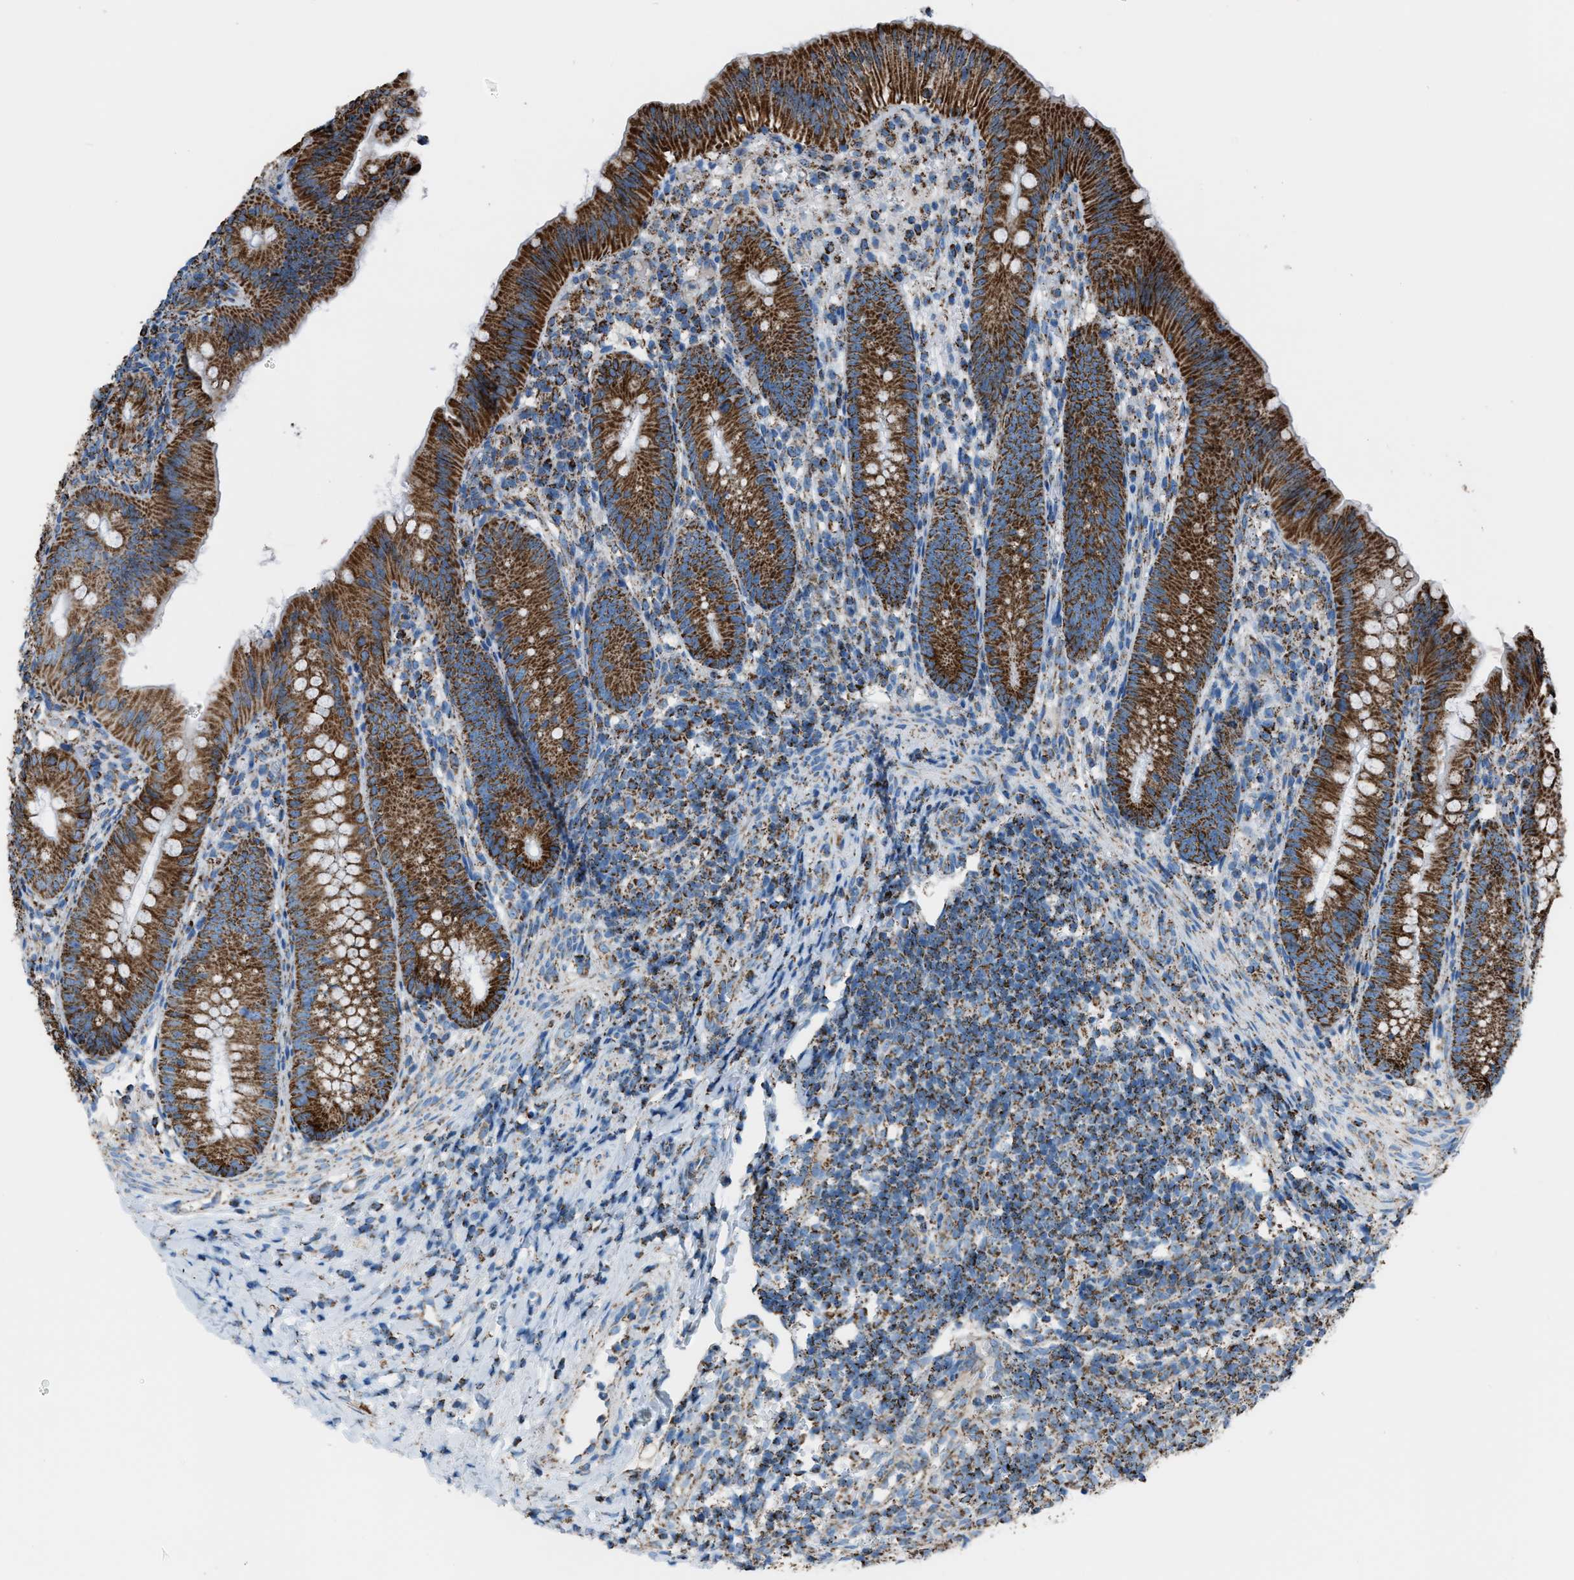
{"staining": {"intensity": "strong", "quantity": ">75%", "location": "cytoplasmic/membranous"}, "tissue": "appendix", "cell_type": "Glandular cells", "image_type": "normal", "snomed": [{"axis": "morphology", "description": "Normal tissue, NOS"}, {"axis": "topography", "description": "Appendix"}], "caption": "Immunohistochemistry (IHC) micrograph of unremarkable appendix: appendix stained using immunohistochemistry (IHC) demonstrates high levels of strong protein expression localized specifically in the cytoplasmic/membranous of glandular cells, appearing as a cytoplasmic/membranous brown color.", "gene": "MDH2", "patient": {"sex": "male", "age": 1}}